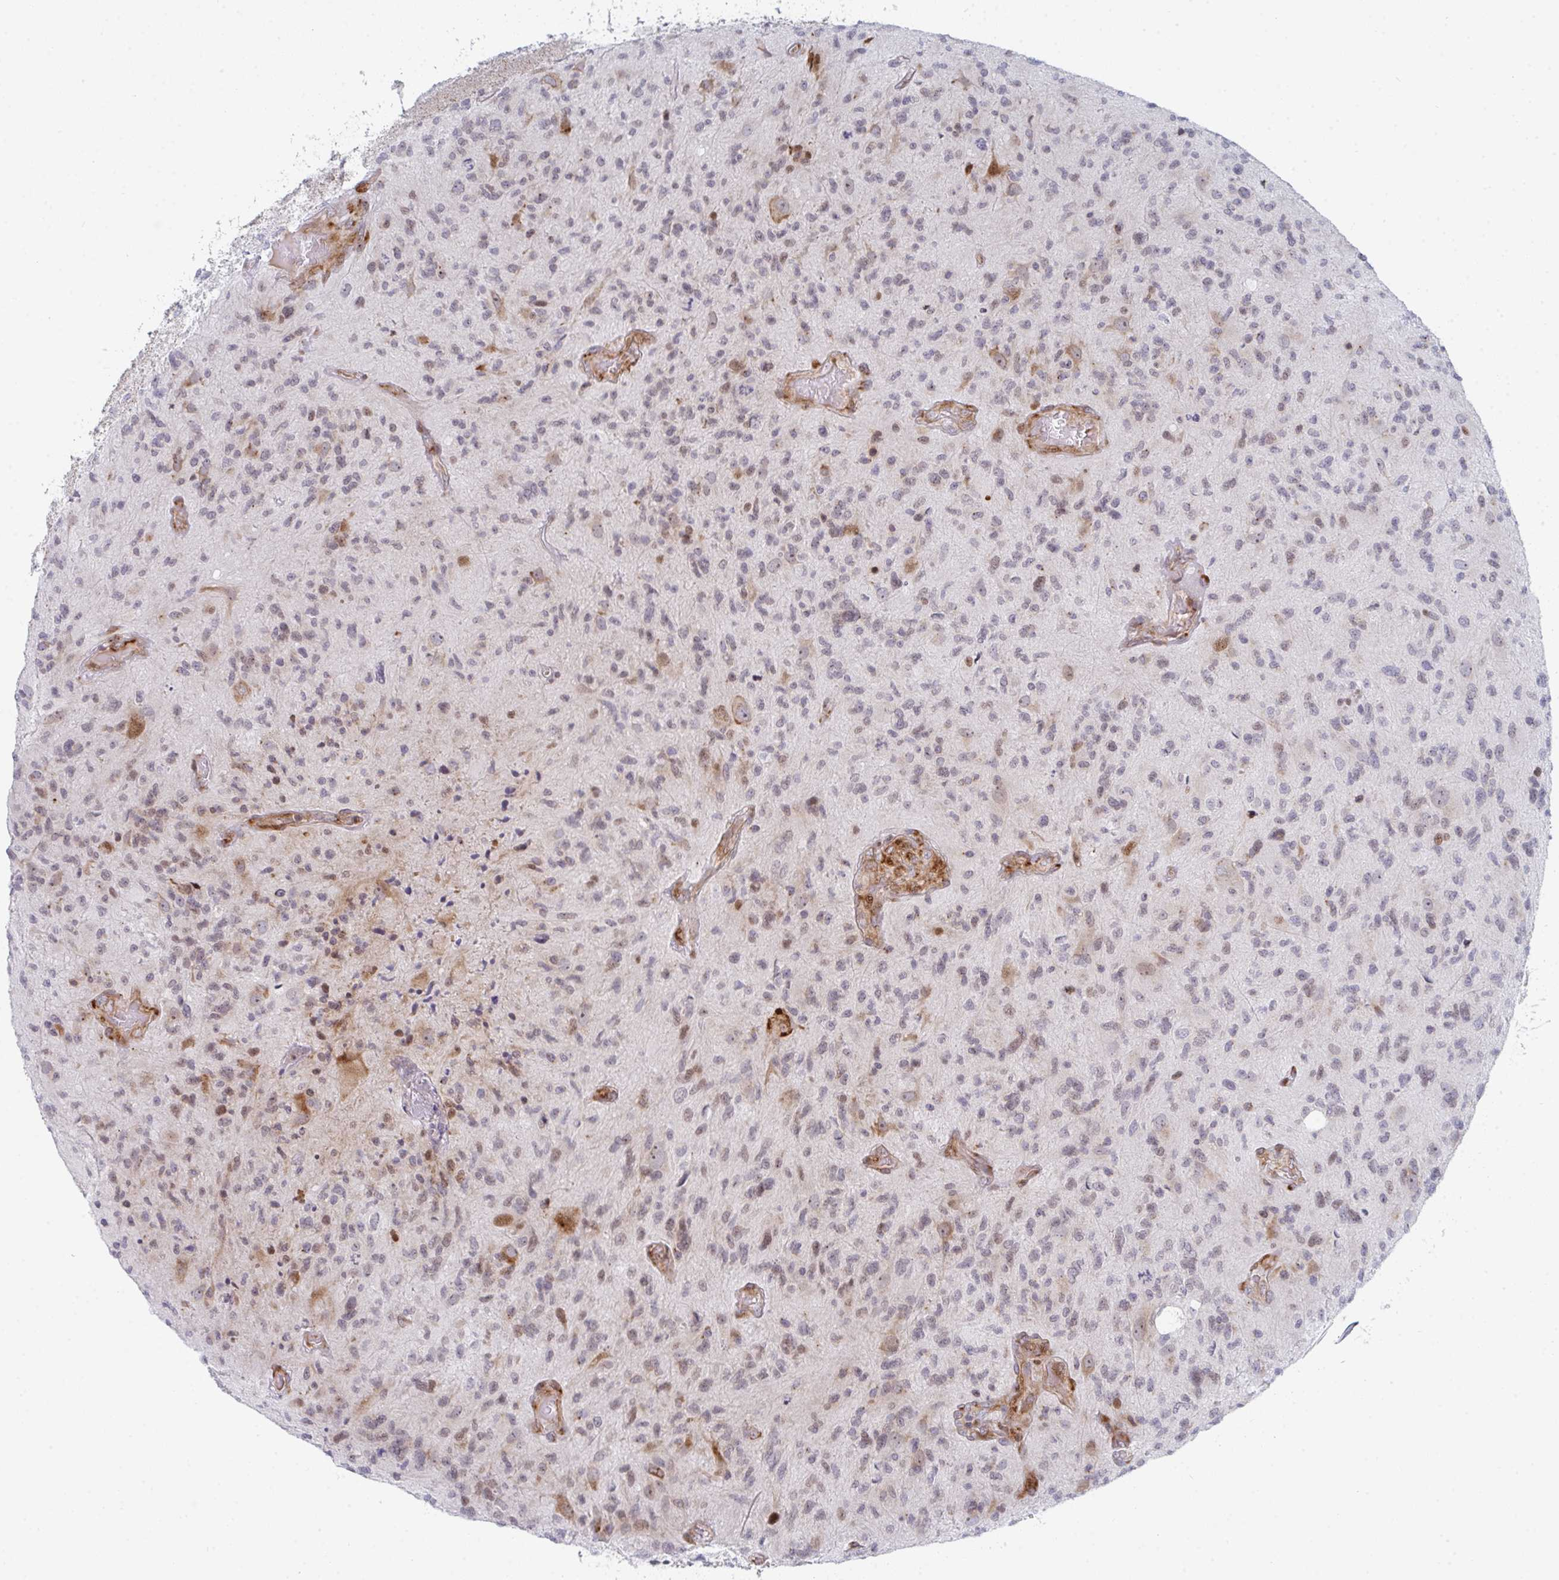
{"staining": {"intensity": "weak", "quantity": "<25%", "location": "nuclear"}, "tissue": "glioma", "cell_type": "Tumor cells", "image_type": "cancer", "snomed": [{"axis": "morphology", "description": "Glioma, malignant, High grade"}, {"axis": "topography", "description": "Brain"}], "caption": "An image of human glioma is negative for staining in tumor cells. (Stains: DAB (3,3'-diaminobenzidine) IHC with hematoxylin counter stain, Microscopy: brightfield microscopy at high magnification).", "gene": "PRKCH", "patient": {"sex": "male", "age": 67}}